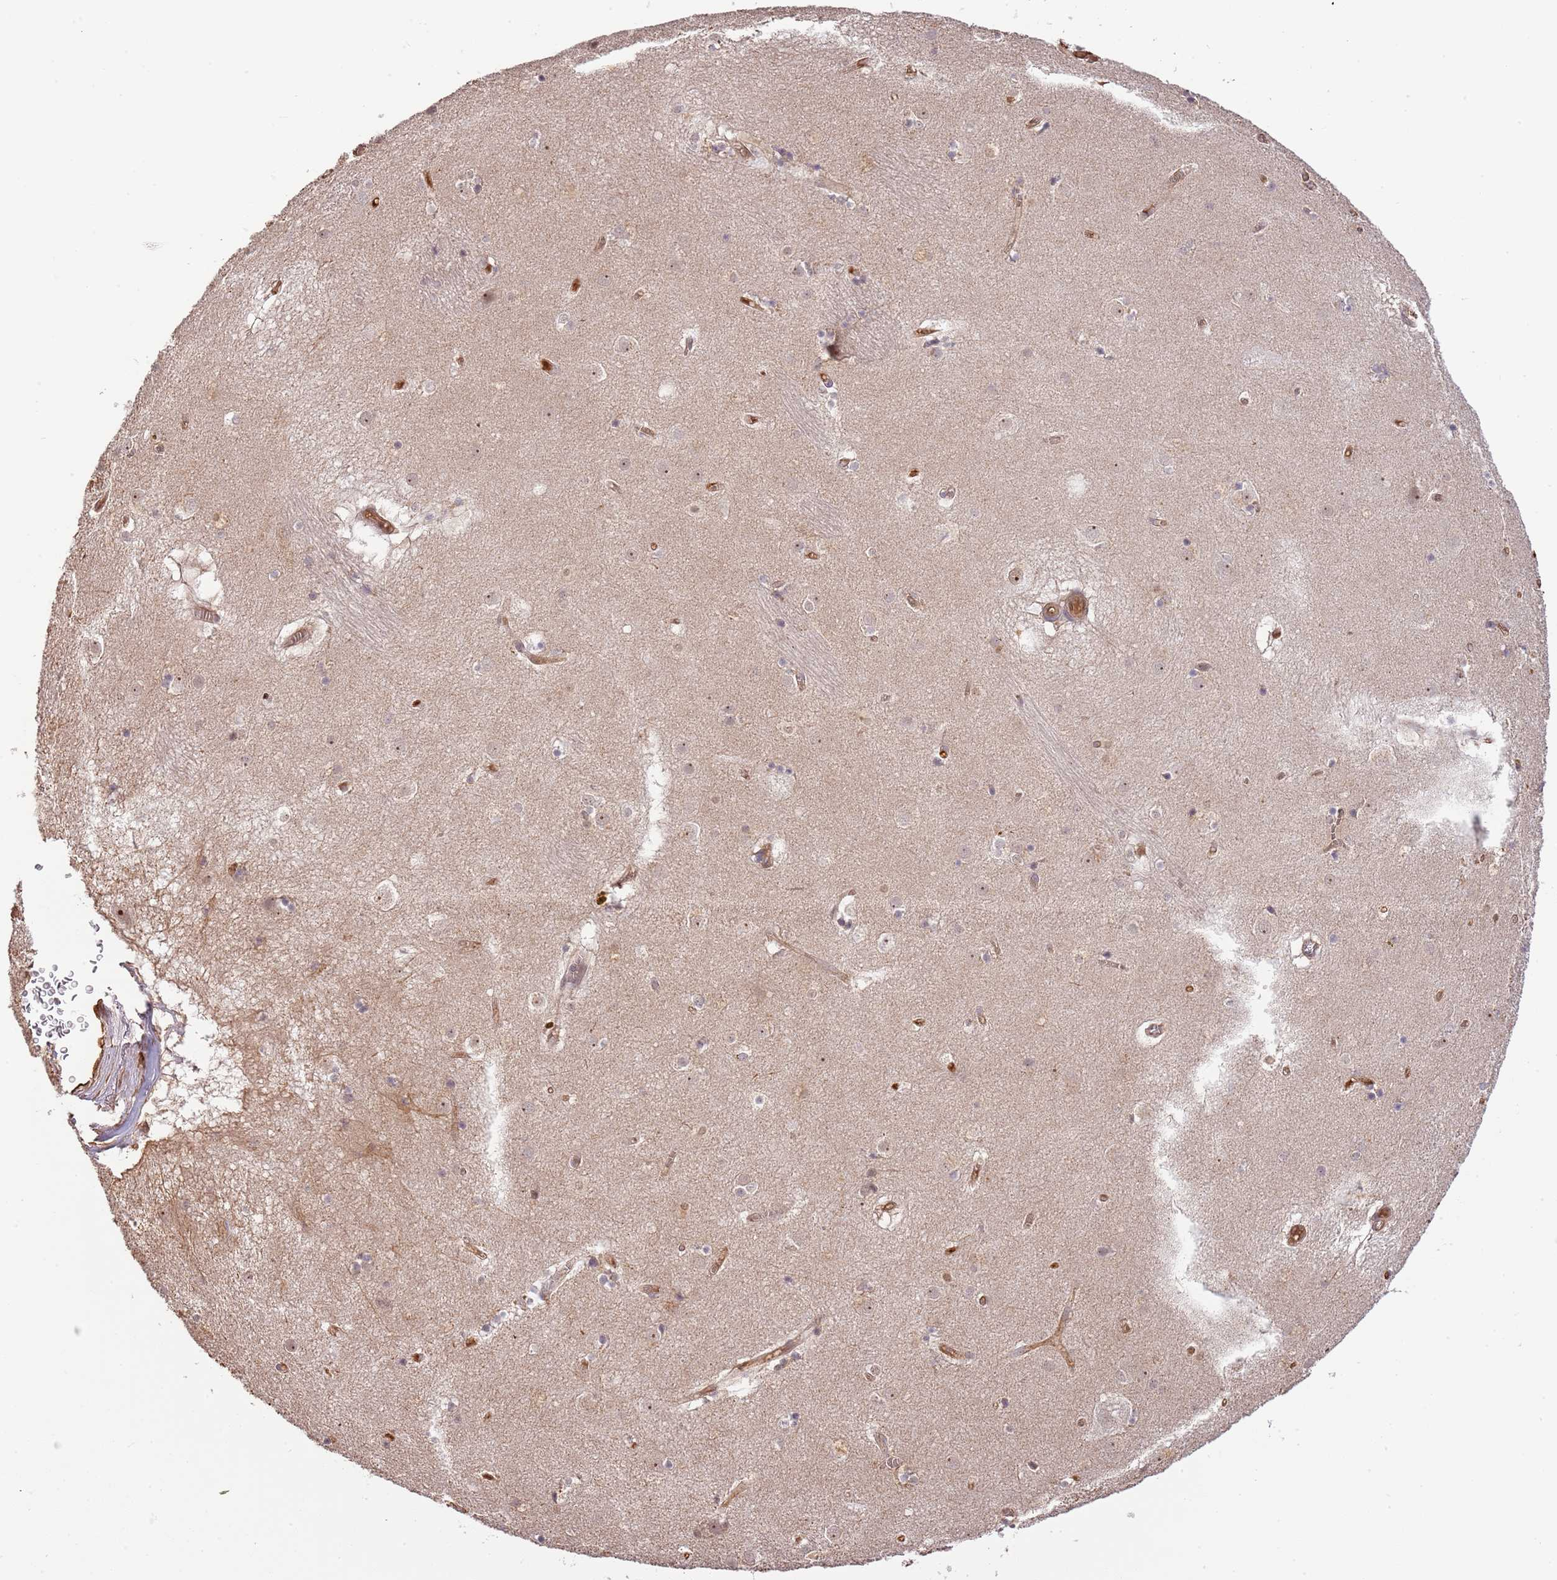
{"staining": {"intensity": "negative", "quantity": "none", "location": "none"}, "tissue": "caudate", "cell_type": "Glial cells", "image_type": "normal", "snomed": [{"axis": "morphology", "description": "Normal tissue, NOS"}, {"axis": "topography", "description": "Lateral ventricle wall"}], "caption": "This is an IHC histopathology image of benign human caudate. There is no staining in glial cells.", "gene": "SURF2", "patient": {"sex": "male", "age": 70}}